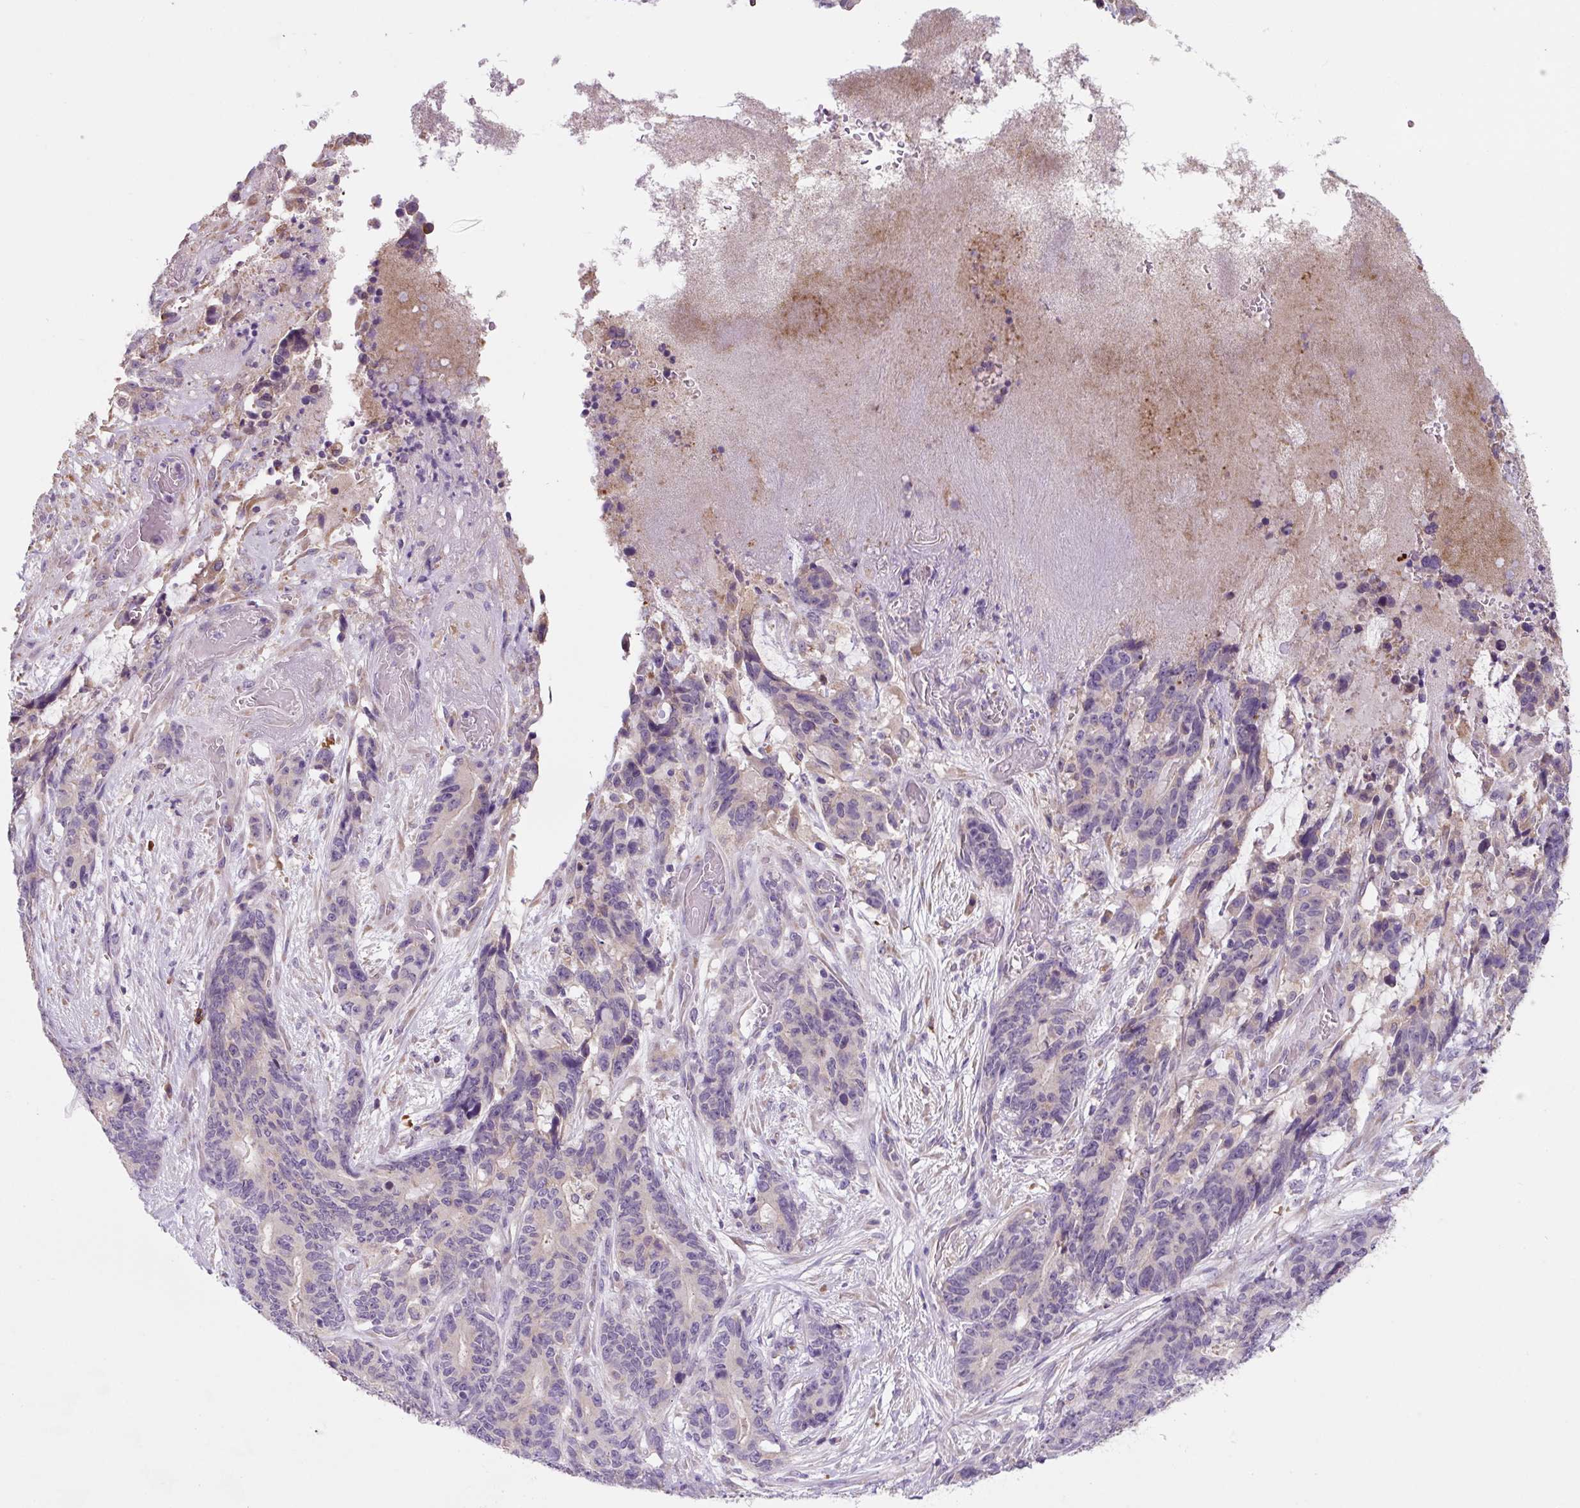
{"staining": {"intensity": "negative", "quantity": "none", "location": "none"}, "tissue": "stomach cancer", "cell_type": "Tumor cells", "image_type": "cancer", "snomed": [{"axis": "morphology", "description": "Normal tissue, NOS"}, {"axis": "morphology", "description": "Adenocarcinoma, NOS"}, {"axis": "topography", "description": "Stomach"}], "caption": "The immunohistochemistry histopathology image has no significant expression in tumor cells of stomach cancer (adenocarcinoma) tissue. (DAB (3,3'-diaminobenzidine) IHC with hematoxylin counter stain).", "gene": "FZD5", "patient": {"sex": "female", "age": 64}}